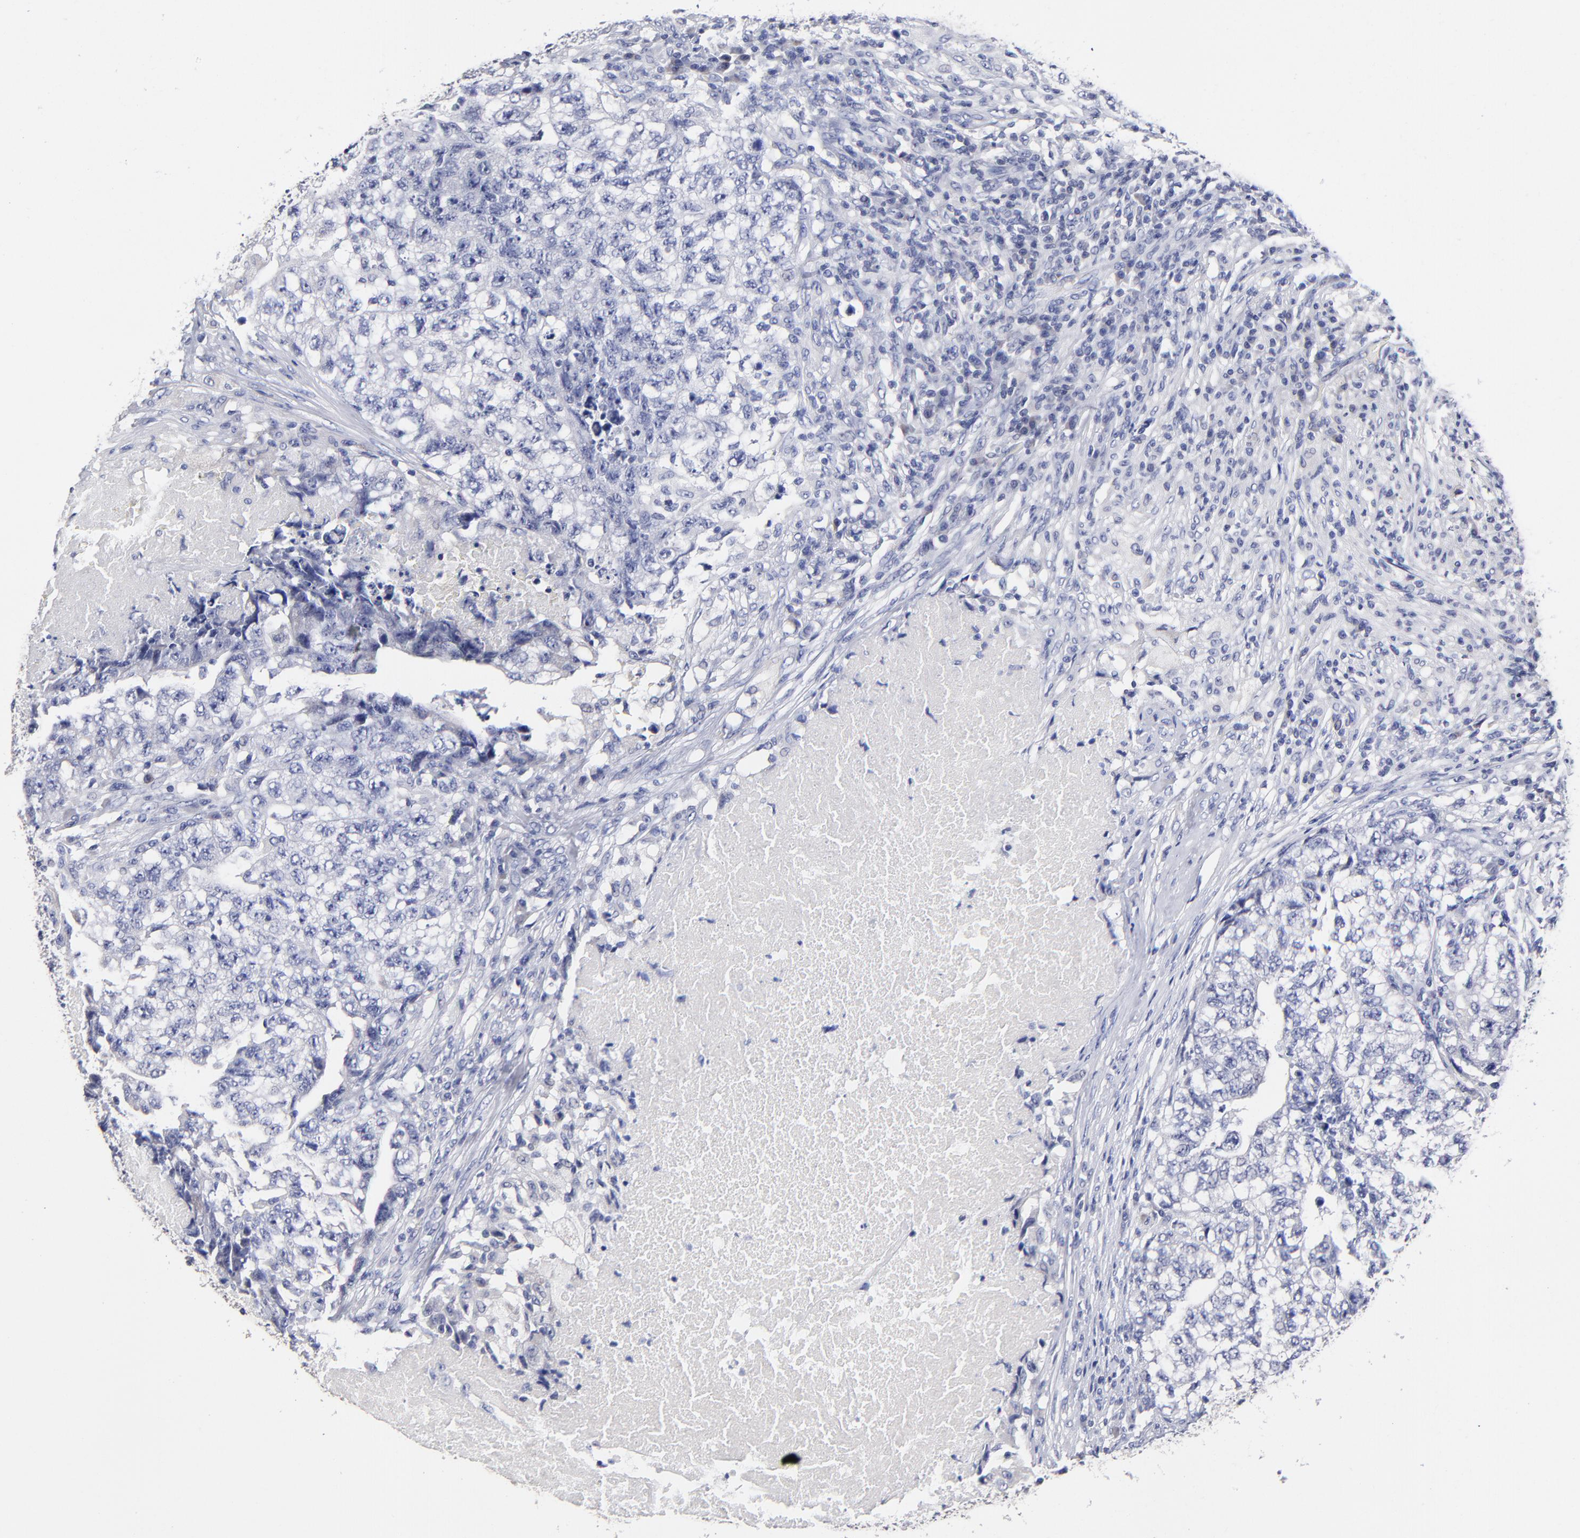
{"staining": {"intensity": "negative", "quantity": "none", "location": "none"}, "tissue": "testis cancer", "cell_type": "Tumor cells", "image_type": "cancer", "snomed": [{"axis": "morphology", "description": "Carcinoma, Embryonal, NOS"}, {"axis": "topography", "description": "Testis"}], "caption": "Immunohistochemistry (IHC) photomicrograph of neoplastic tissue: human embryonal carcinoma (testis) stained with DAB (3,3'-diaminobenzidine) reveals no significant protein positivity in tumor cells. (DAB immunohistochemistry (IHC), high magnification).", "gene": "TRAT1", "patient": {"sex": "male", "age": 21}}